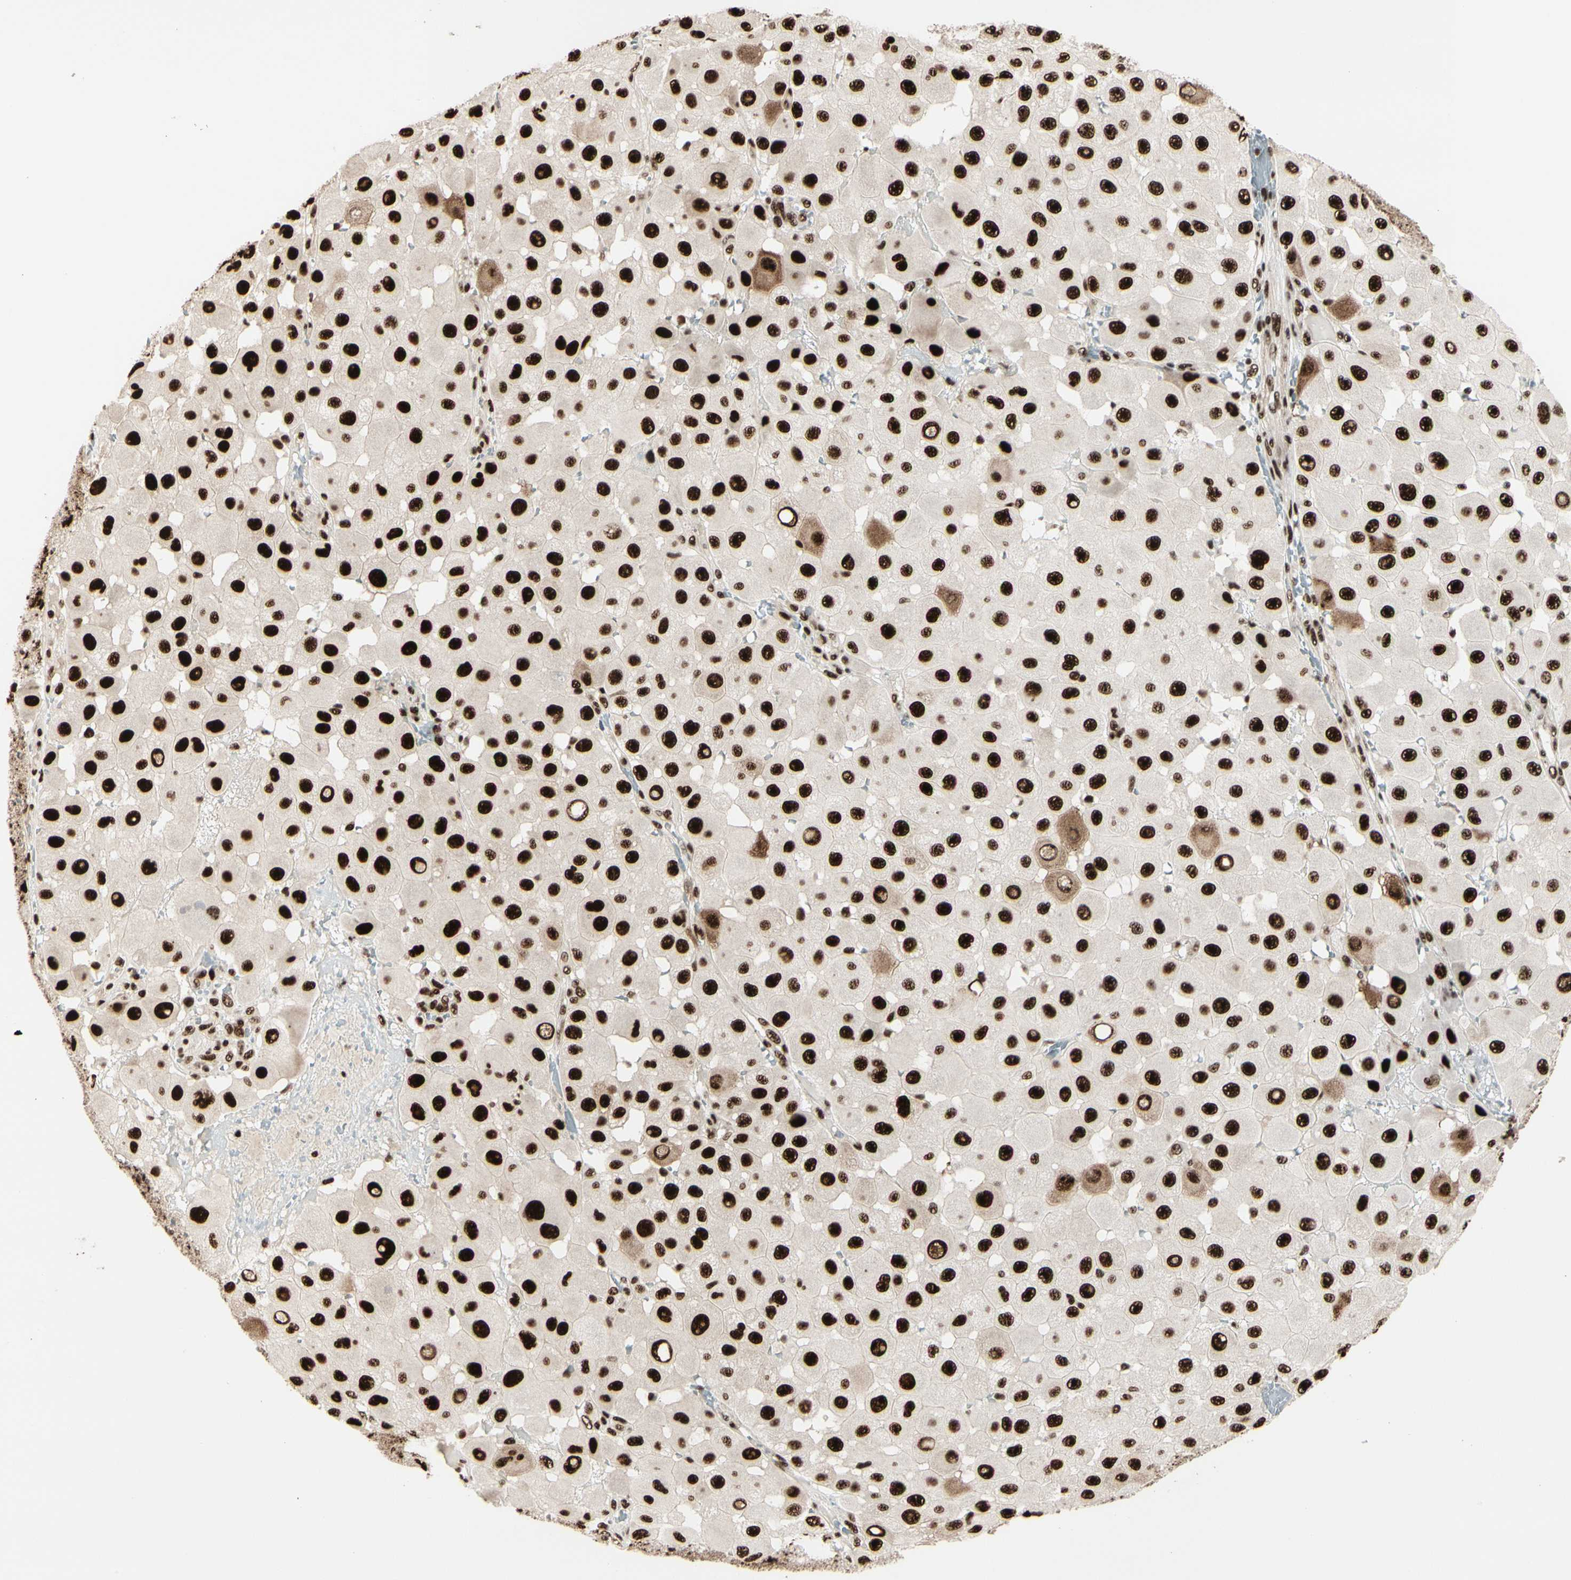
{"staining": {"intensity": "strong", "quantity": ">75%", "location": "nuclear"}, "tissue": "melanoma", "cell_type": "Tumor cells", "image_type": "cancer", "snomed": [{"axis": "morphology", "description": "Malignant melanoma, NOS"}, {"axis": "topography", "description": "Skin"}], "caption": "Approximately >75% of tumor cells in melanoma exhibit strong nuclear protein staining as visualized by brown immunohistochemical staining.", "gene": "HEXIM1", "patient": {"sex": "female", "age": 81}}